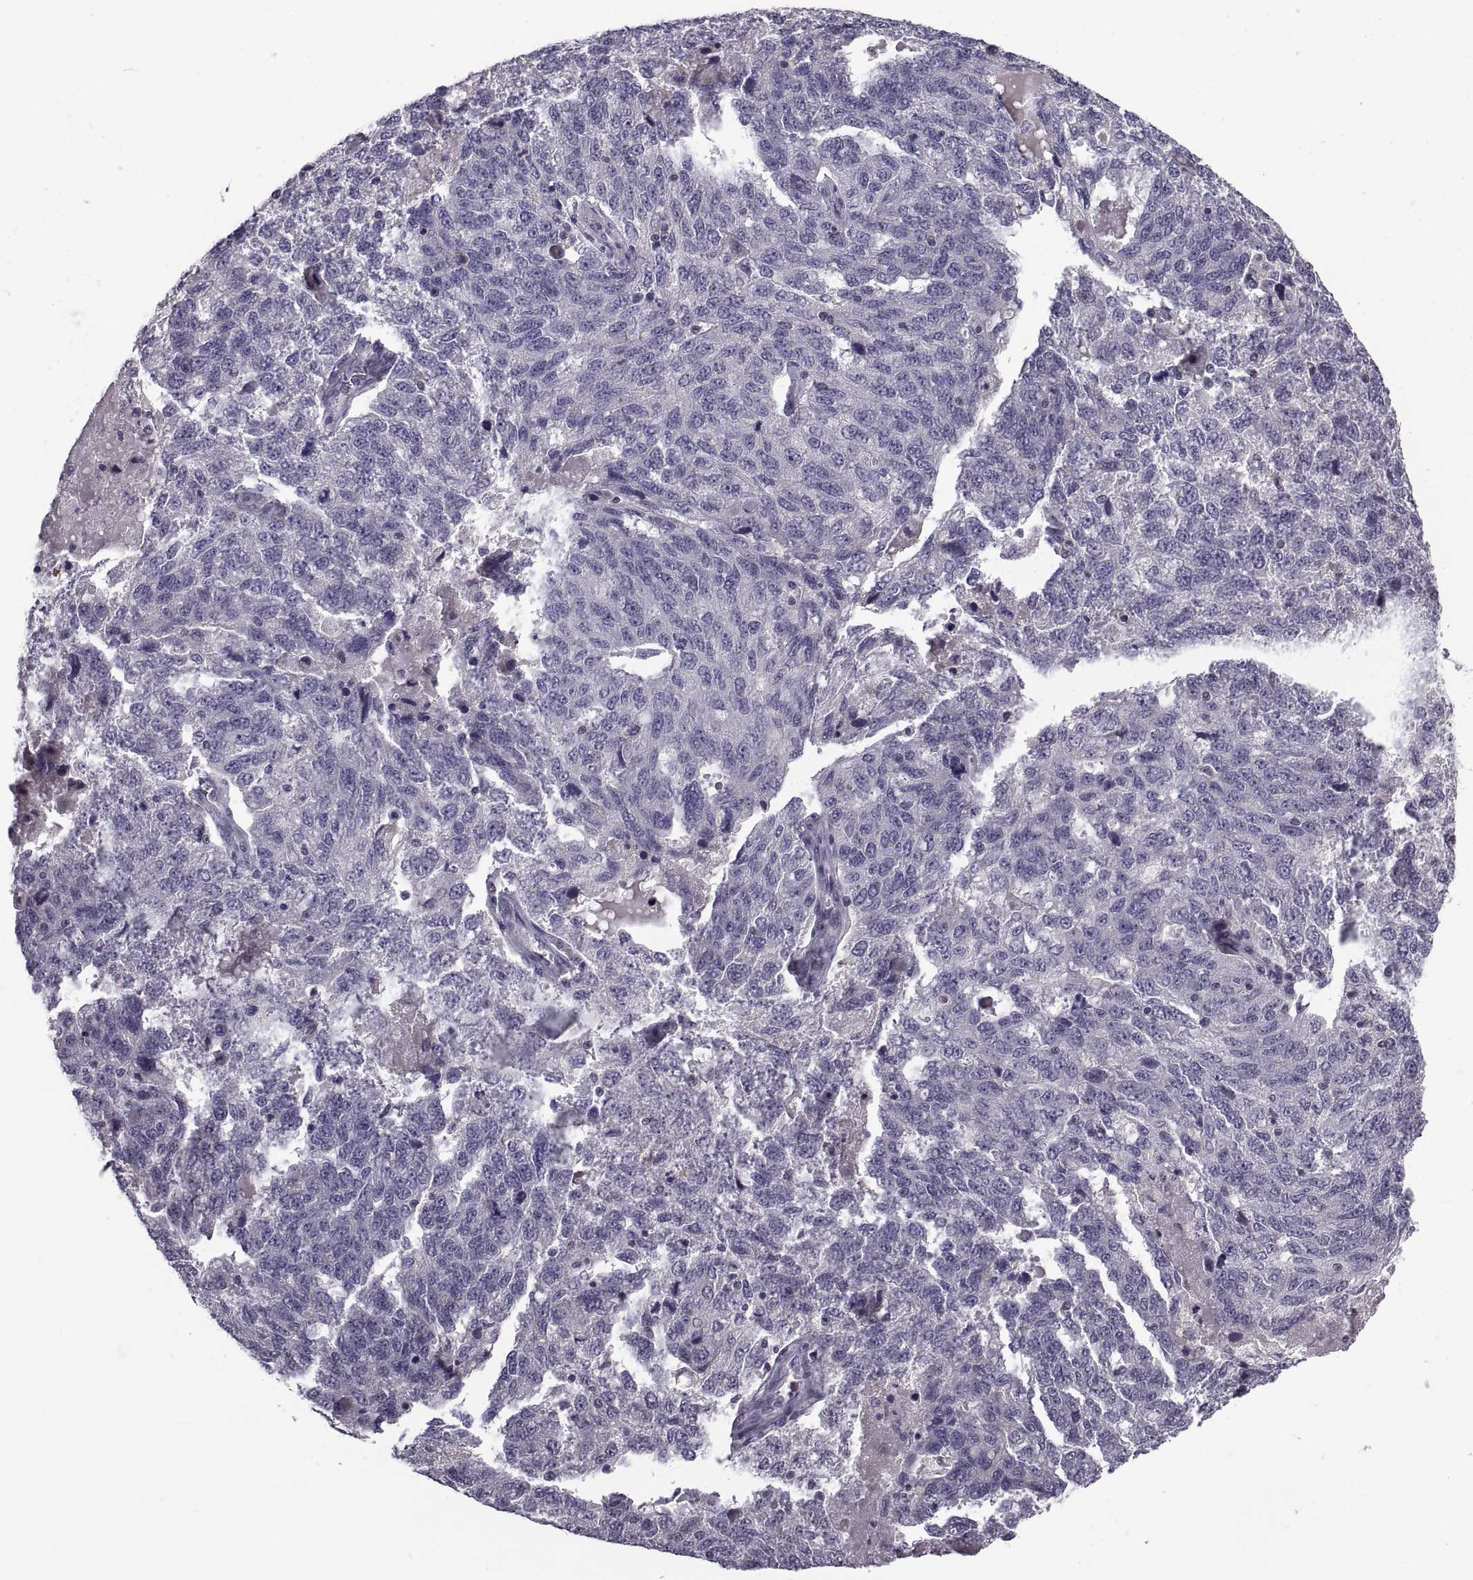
{"staining": {"intensity": "negative", "quantity": "none", "location": "none"}, "tissue": "ovarian cancer", "cell_type": "Tumor cells", "image_type": "cancer", "snomed": [{"axis": "morphology", "description": "Cystadenocarcinoma, serous, NOS"}, {"axis": "topography", "description": "Ovary"}], "caption": "The IHC photomicrograph has no significant positivity in tumor cells of serous cystadenocarcinoma (ovarian) tissue.", "gene": "NPTX2", "patient": {"sex": "female", "age": 71}}